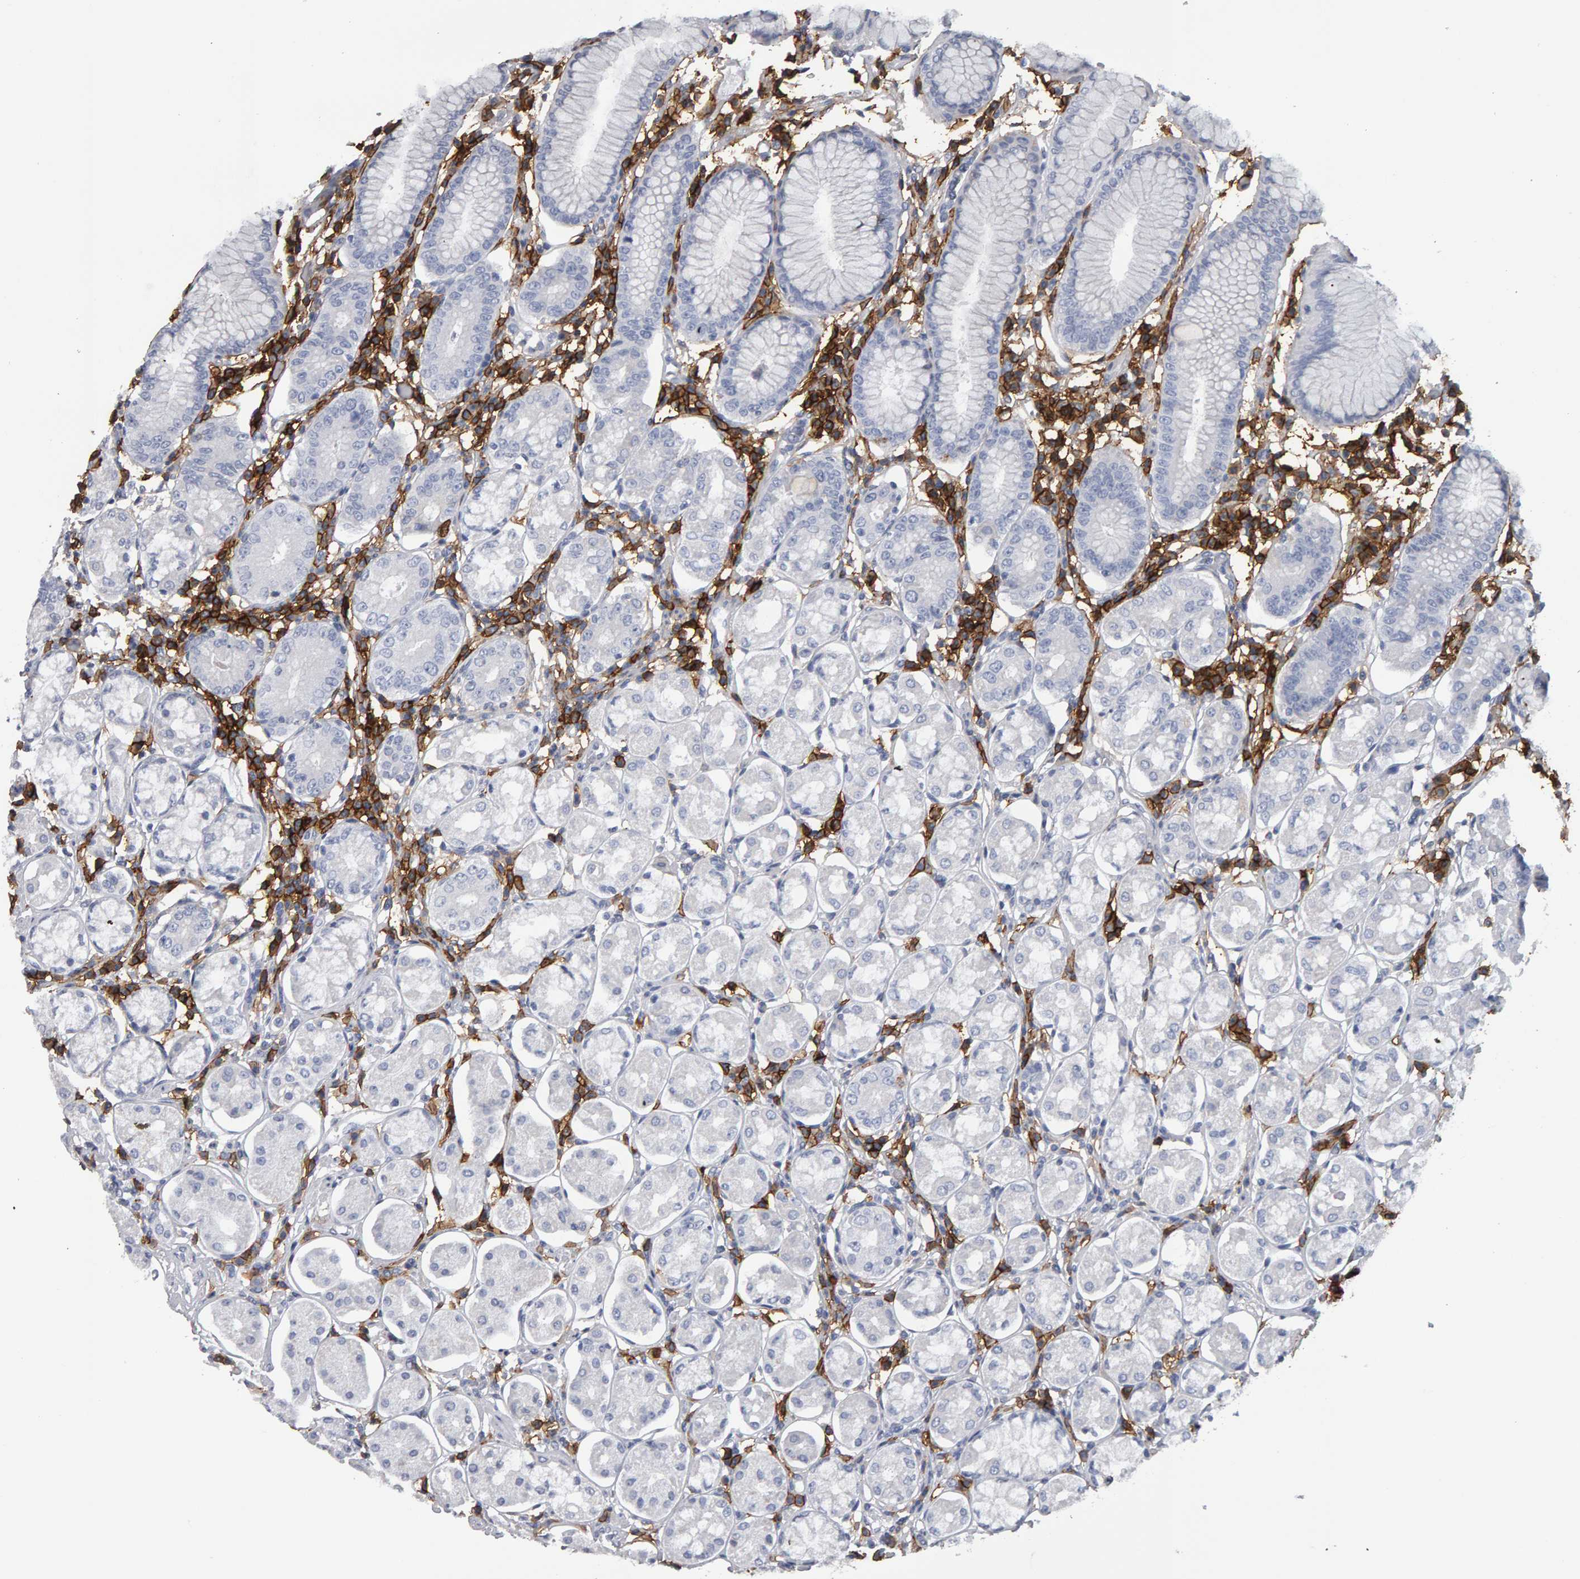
{"staining": {"intensity": "negative", "quantity": "none", "location": "none"}, "tissue": "stomach", "cell_type": "Glandular cells", "image_type": "normal", "snomed": [{"axis": "morphology", "description": "Normal tissue, NOS"}, {"axis": "topography", "description": "Stomach"}, {"axis": "topography", "description": "Stomach, lower"}], "caption": "Glandular cells are negative for brown protein staining in unremarkable stomach. The staining is performed using DAB brown chromogen with nuclei counter-stained in using hematoxylin.", "gene": "CD38", "patient": {"sex": "female", "age": 56}}